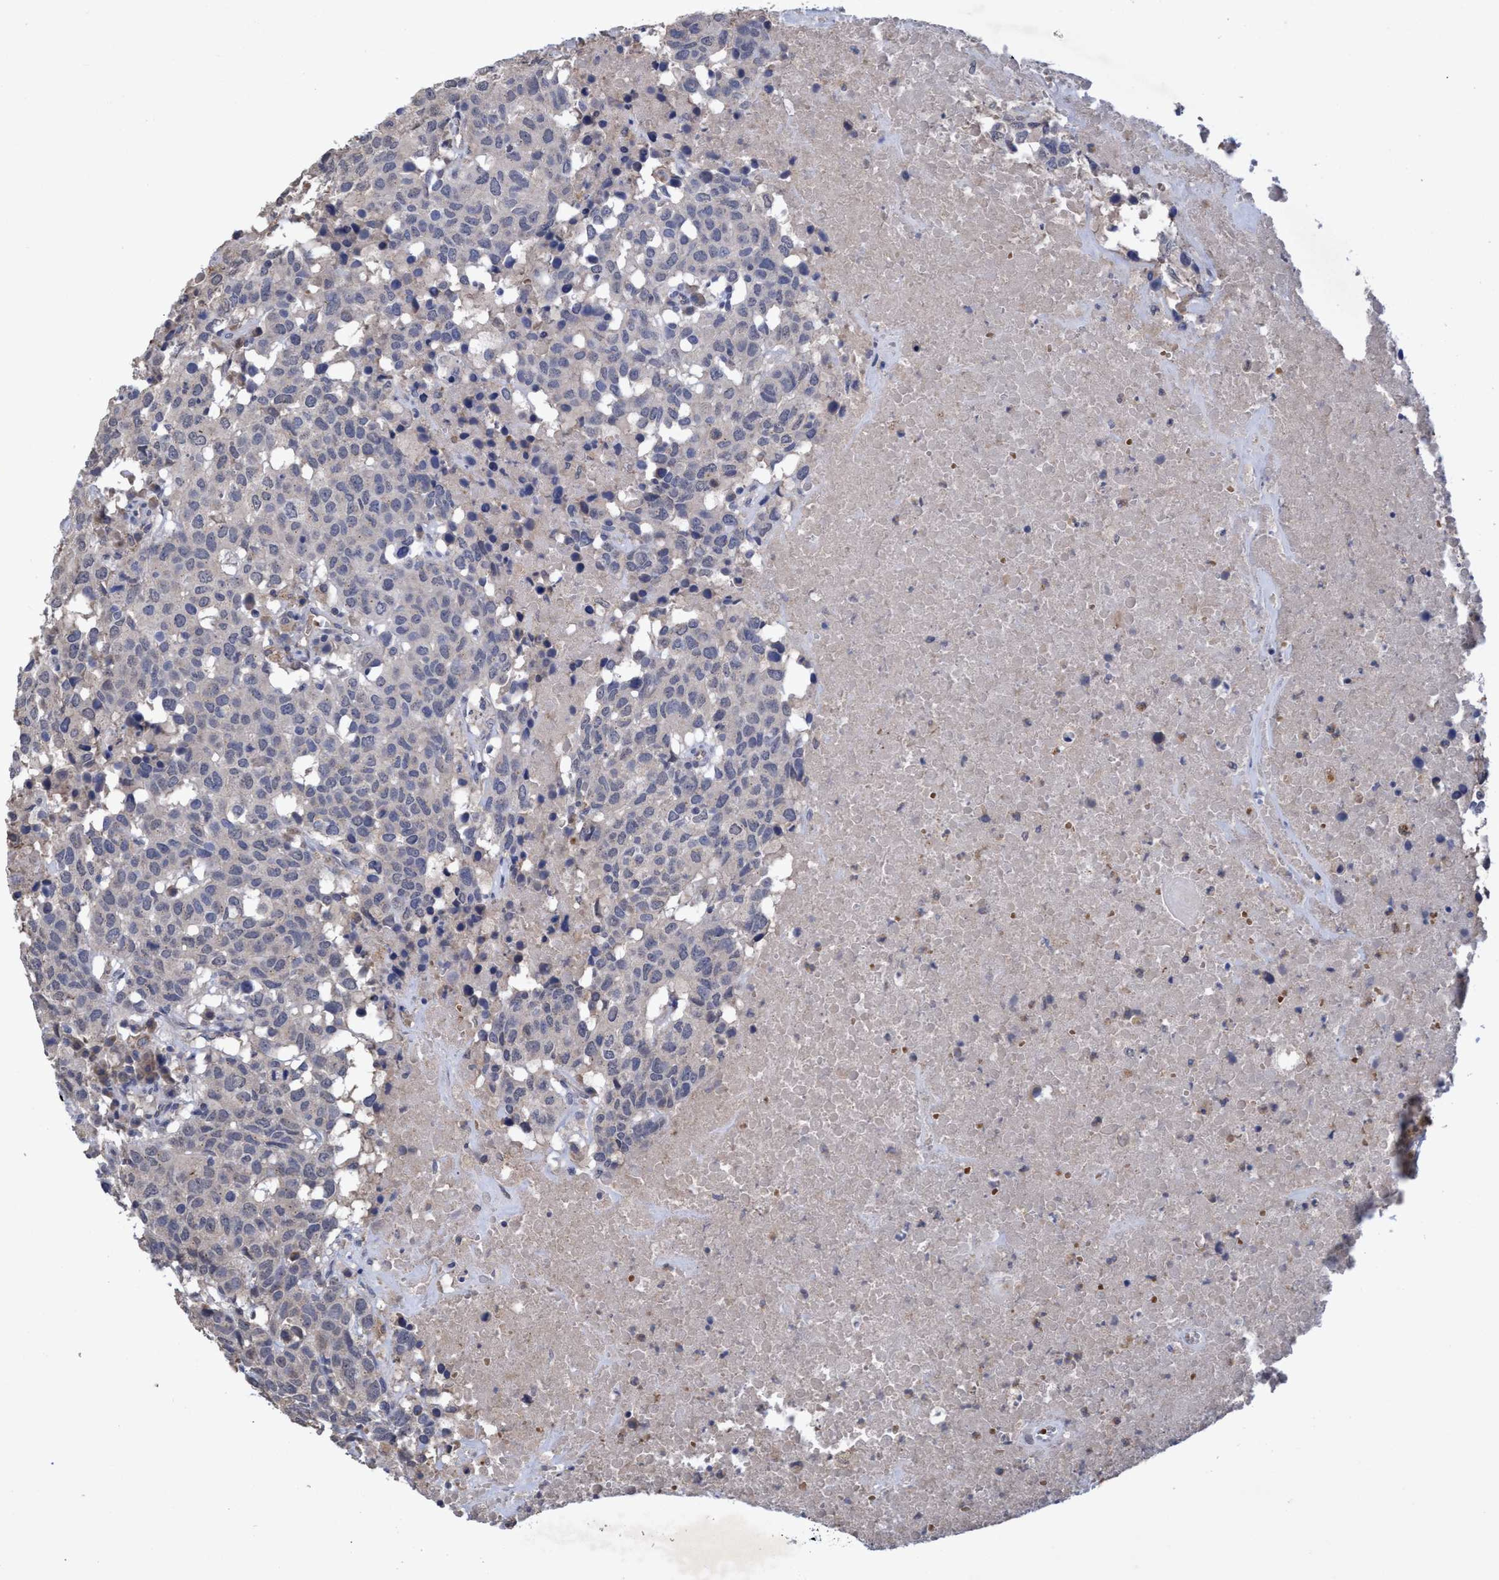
{"staining": {"intensity": "negative", "quantity": "none", "location": "none"}, "tissue": "head and neck cancer", "cell_type": "Tumor cells", "image_type": "cancer", "snomed": [{"axis": "morphology", "description": "Squamous cell carcinoma, NOS"}, {"axis": "topography", "description": "Head-Neck"}], "caption": "There is no significant expression in tumor cells of head and neck cancer (squamous cell carcinoma). (DAB (3,3'-diaminobenzidine) IHC visualized using brightfield microscopy, high magnification).", "gene": "SEMA4D", "patient": {"sex": "male", "age": 66}}